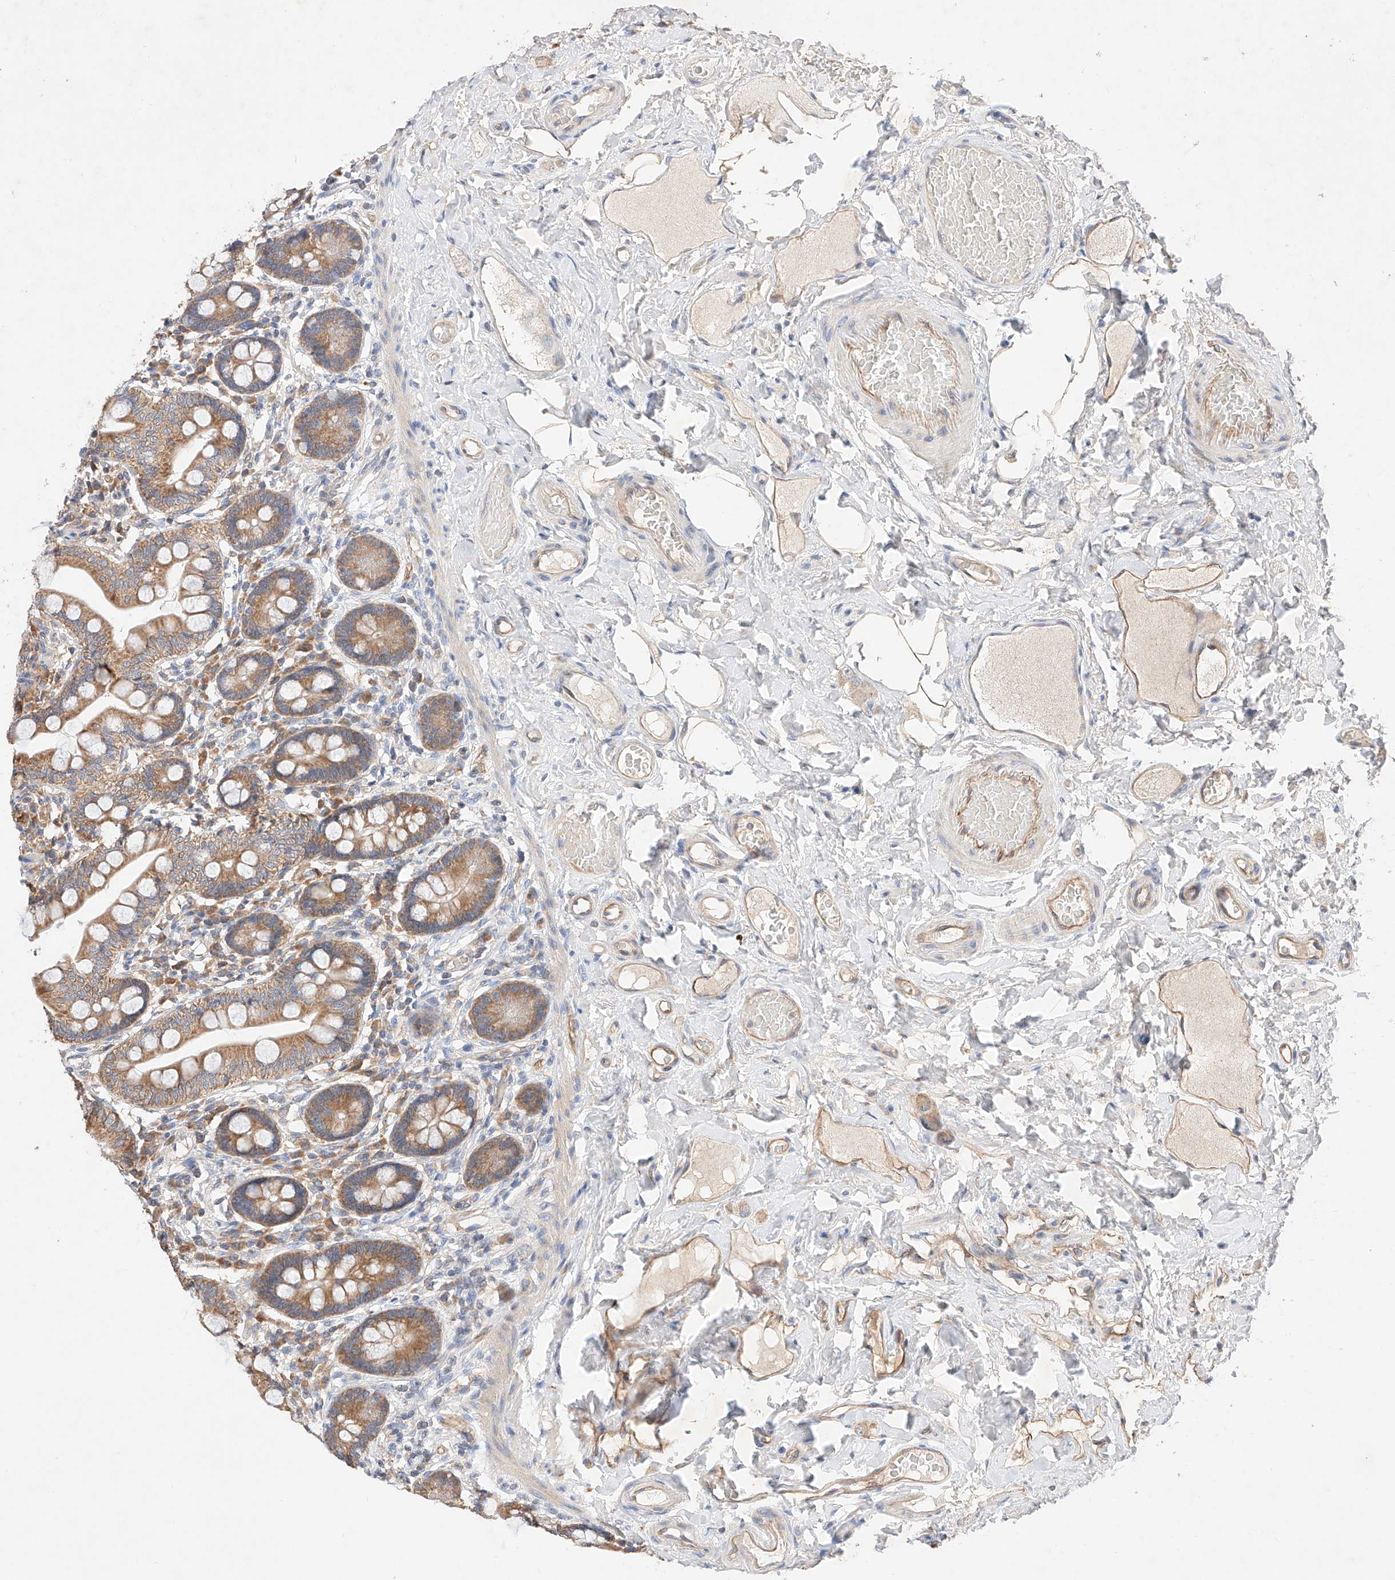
{"staining": {"intensity": "moderate", "quantity": ">75%", "location": "cytoplasmic/membranous"}, "tissue": "small intestine", "cell_type": "Glandular cells", "image_type": "normal", "snomed": [{"axis": "morphology", "description": "Normal tissue, NOS"}, {"axis": "topography", "description": "Small intestine"}], "caption": "The immunohistochemical stain labels moderate cytoplasmic/membranous staining in glandular cells of unremarkable small intestine.", "gene": "C6orf118", "patient": {"sex": "female", "age": 64}}